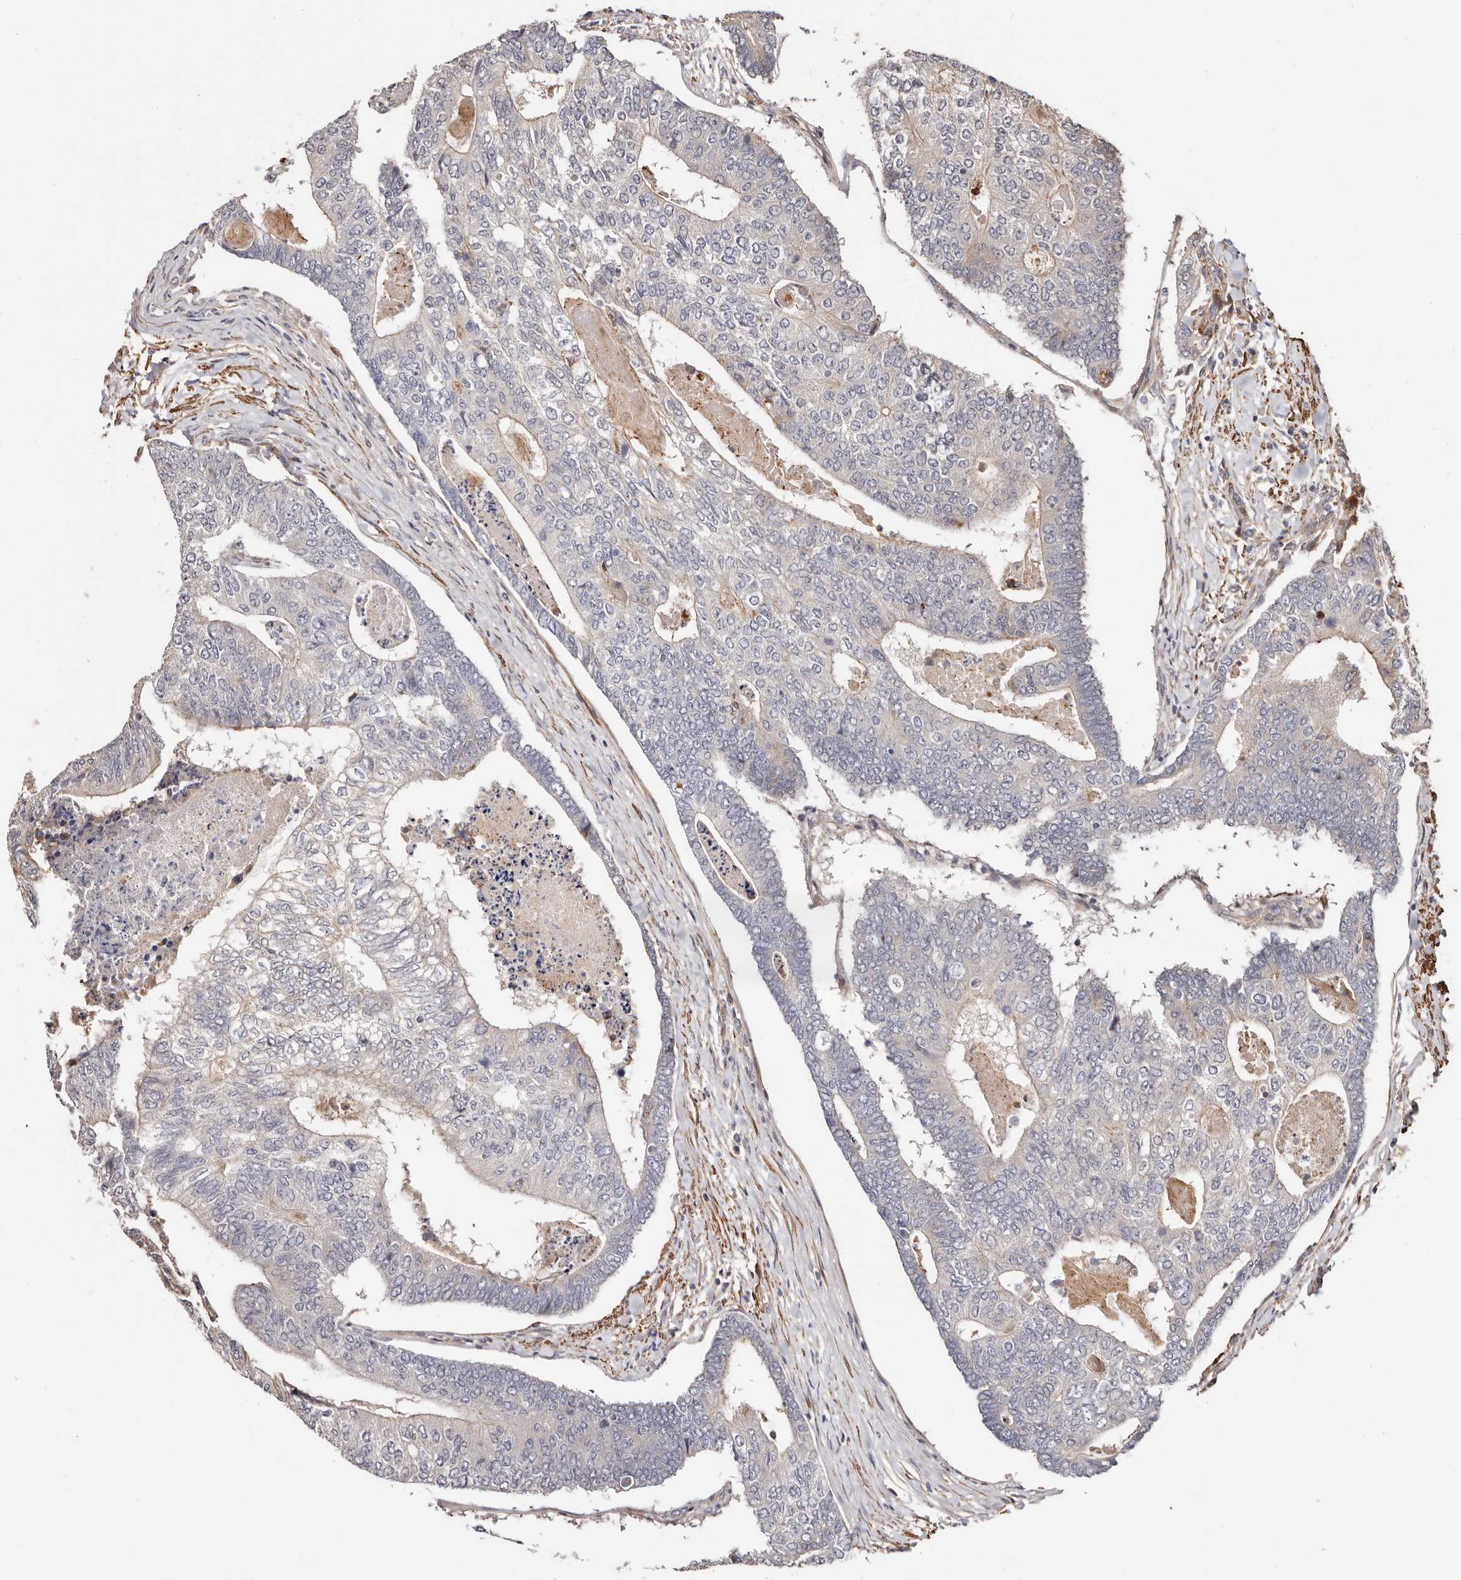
{"staining": {"intensity": "negative", "quantity": "none", "location": "none"}, "tissue": "colorectal cancer", "cell_type": "Tumor cells", "image_type": "cancer", "snomed": [{"axis": "morphology", "description": "Adenocarcinoma, NOS"}, {"axis": "topography", "description": "Colon"}], "caption": "High magnification brightfield microscopy of colorectal cancer (adenocarcinoma) stained with DAB (brown) and counterstained with hematoxylin (blue): tumor cells show no significant staining.", "gene": "TRIP13", "patient": {"sex": "female", "age": 67}}